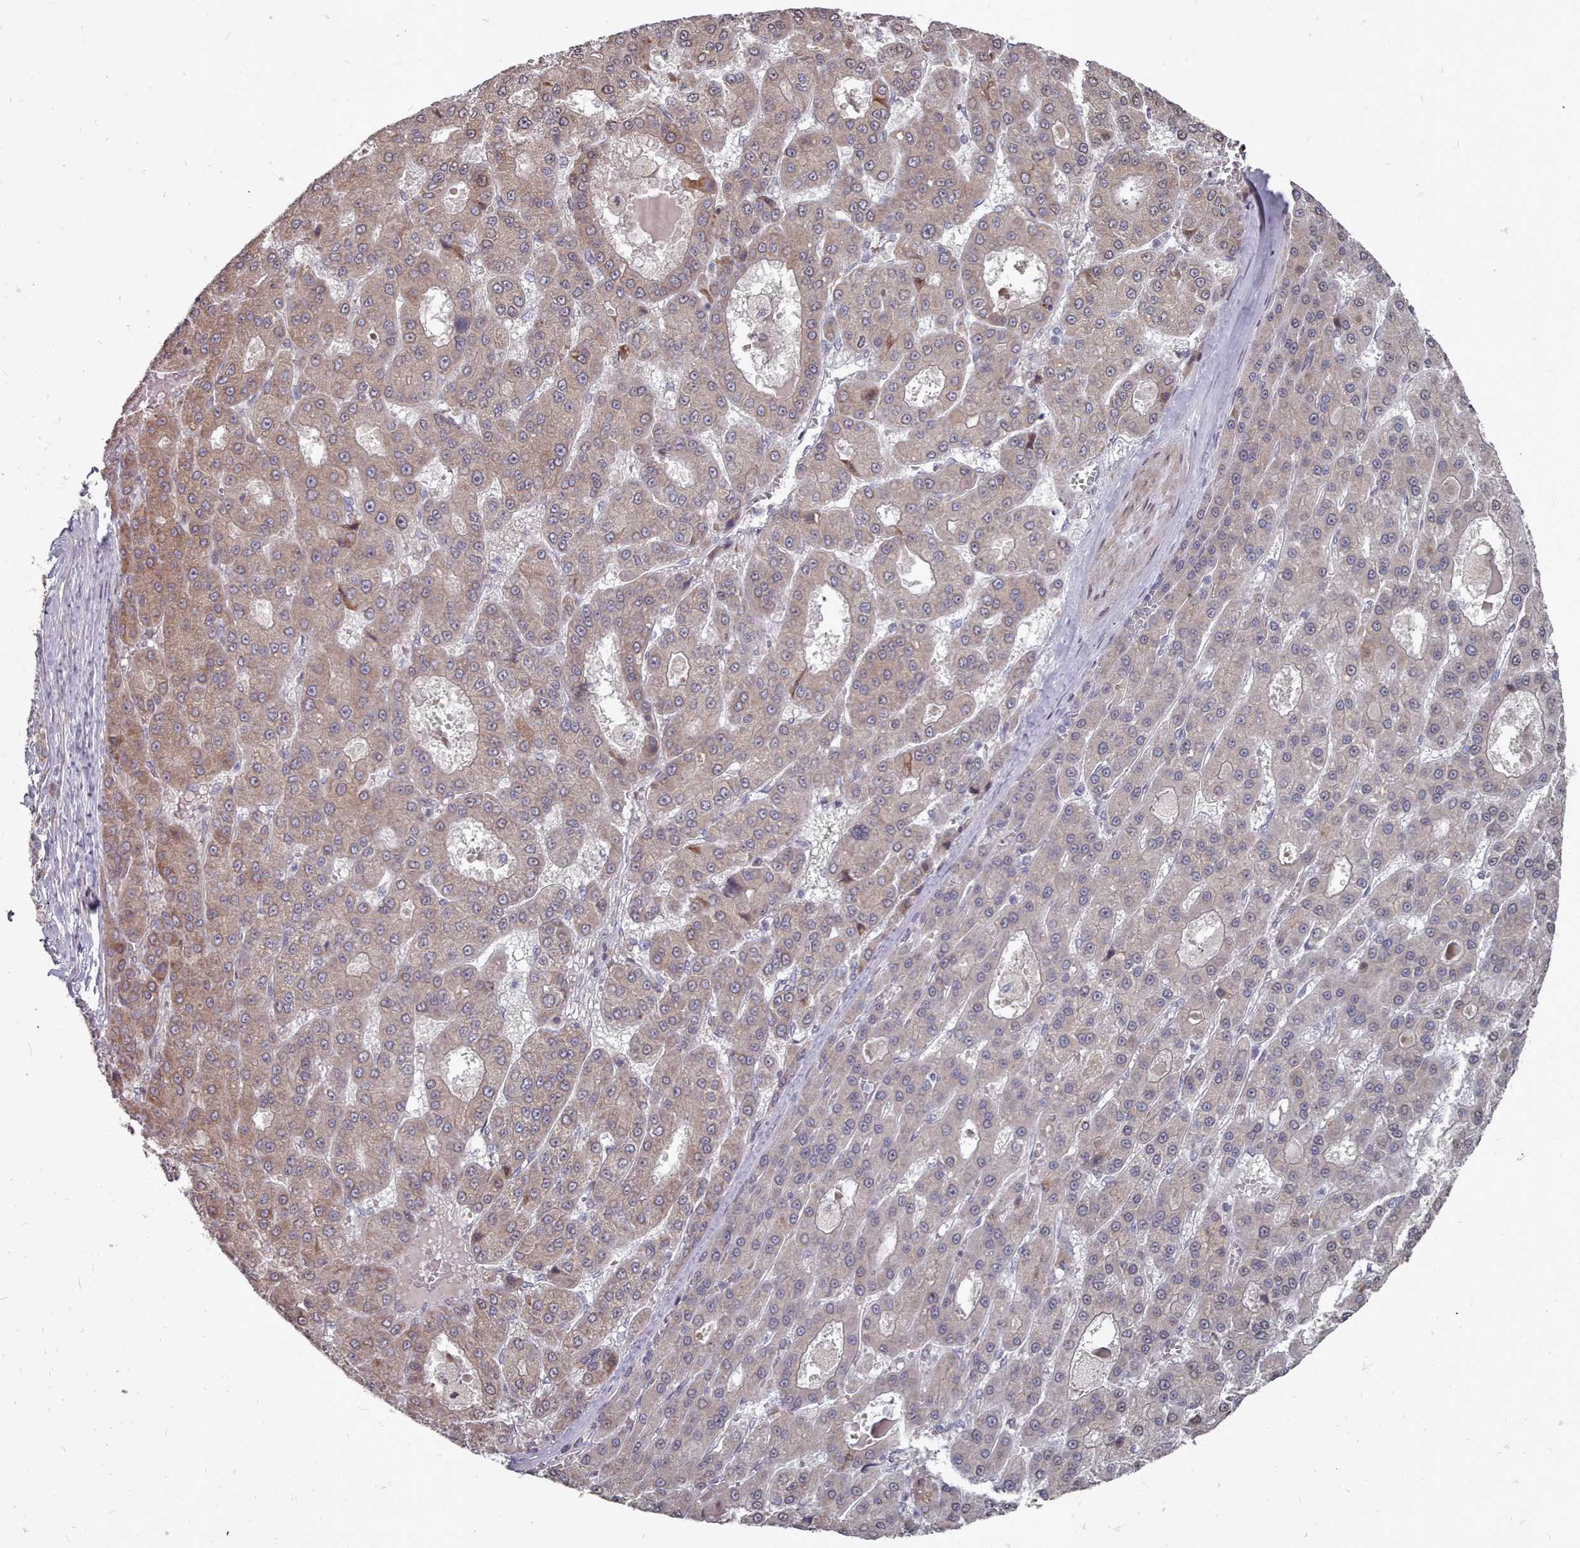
{"staining": {"intensity": "weak", "quantity": "25%-75%", "location": "cytoplasmic/membranous"}, "tissue": "liver cancer", "cell_type": "Tumor cells", "image_type": "cancer", "snomed": [{"axis": "morphology", "description": "Carcinoma, Hepatocellular, NOS"}, {"axis": "topography", "description": "Liver"}], "caption": "DAB (3,3'-diaminobenzidine) immunohistochemical staining of human liver cancer shows weak cytoplasmic/membranous protein staining in approximately 25%-75% of tumor cells.", "gene": "ACKR3", "patient": {"sex": "male", "age": 70}}